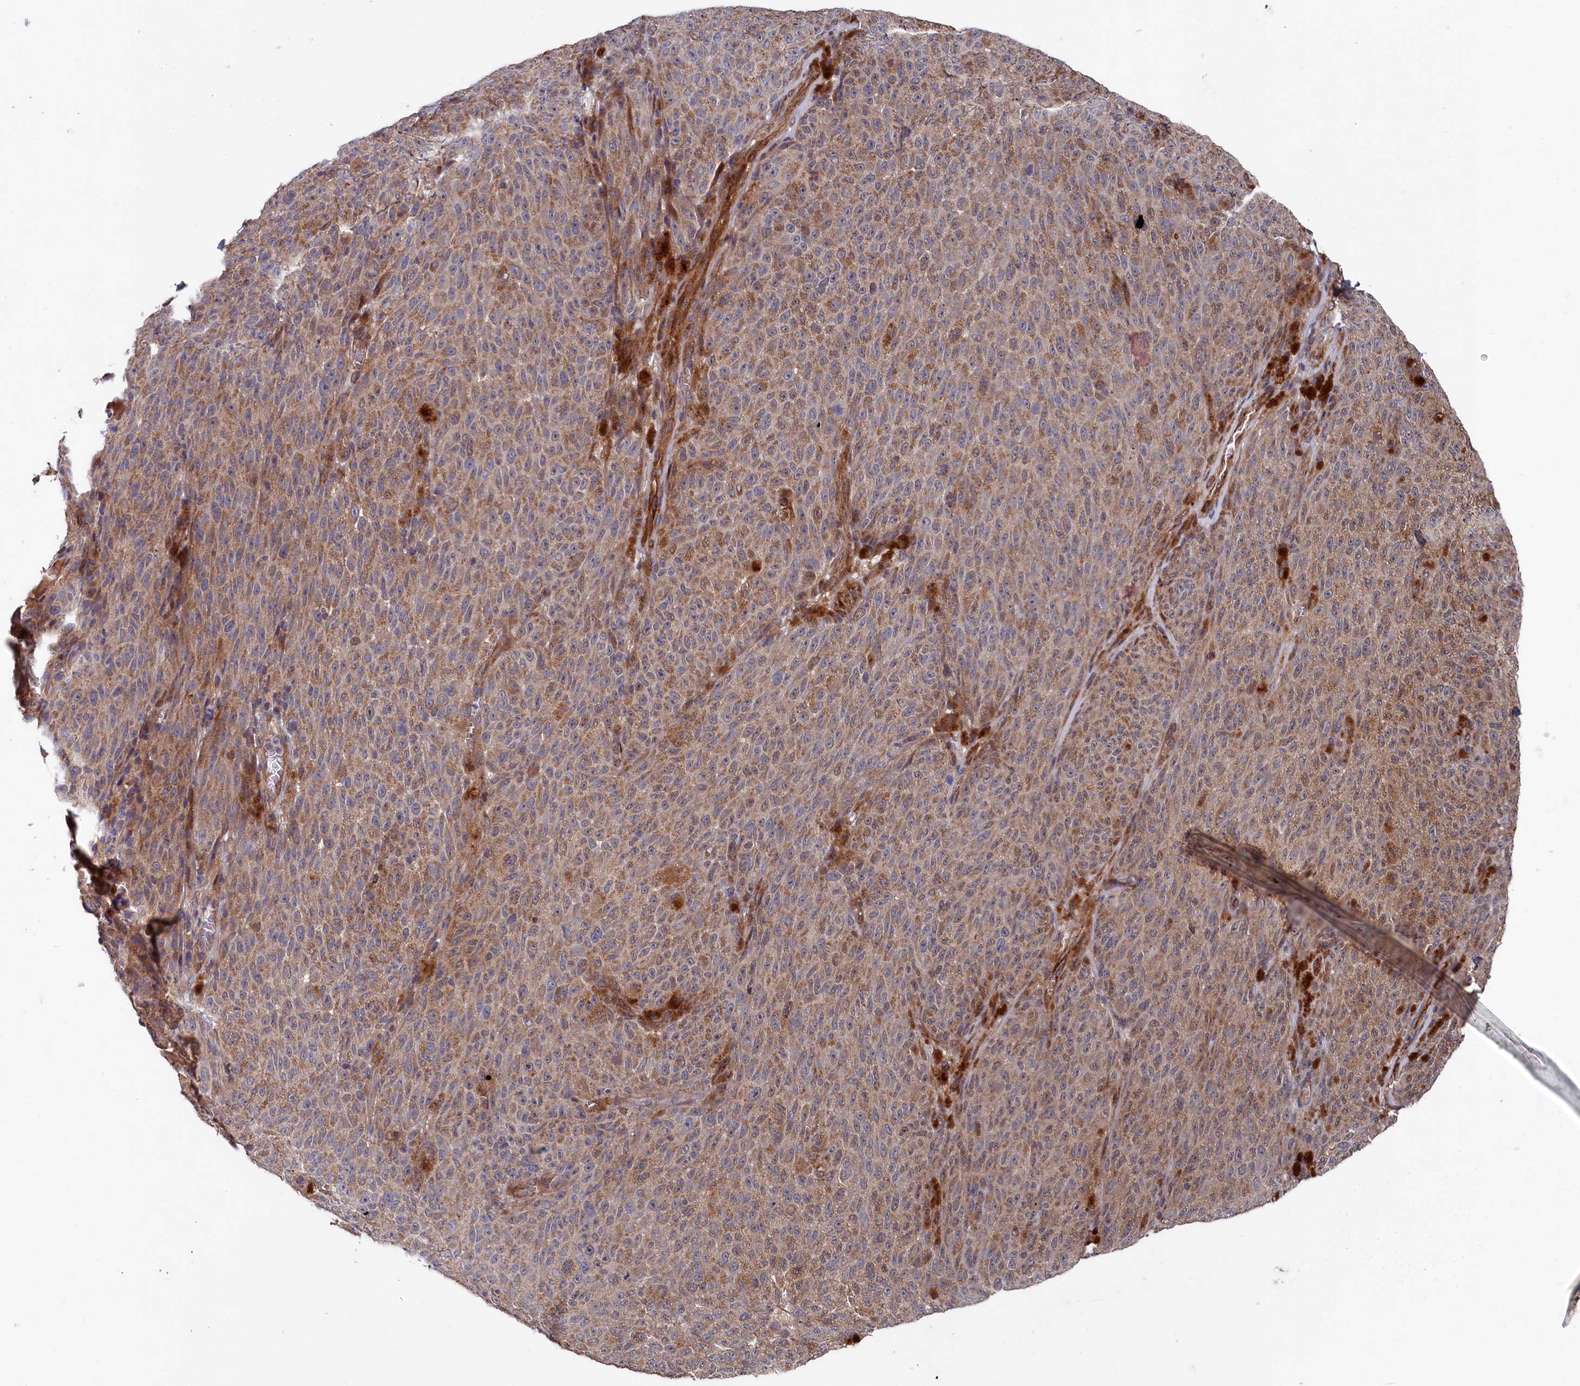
{"staining": {"intensity": "moderate", "quantity": "<25%", "location": "cytoplasmic/membranous"}, "tissue": "melanoma", "cell_type": "Tumor cells", "image_type": "cancer", "snomed": [{"axis": "morphology", "description": "Malignant melanoma, NOS"}, {"axis": "topography", "description": "Skin"}], "caption": "A photomicrograph of malignant melanoma stained for a protein displays moderate cytoplasmic/membranous brown staining in tumor cells.", "gene": "SUPV3L1", "patient": {"sex": "female", "age": 82}}